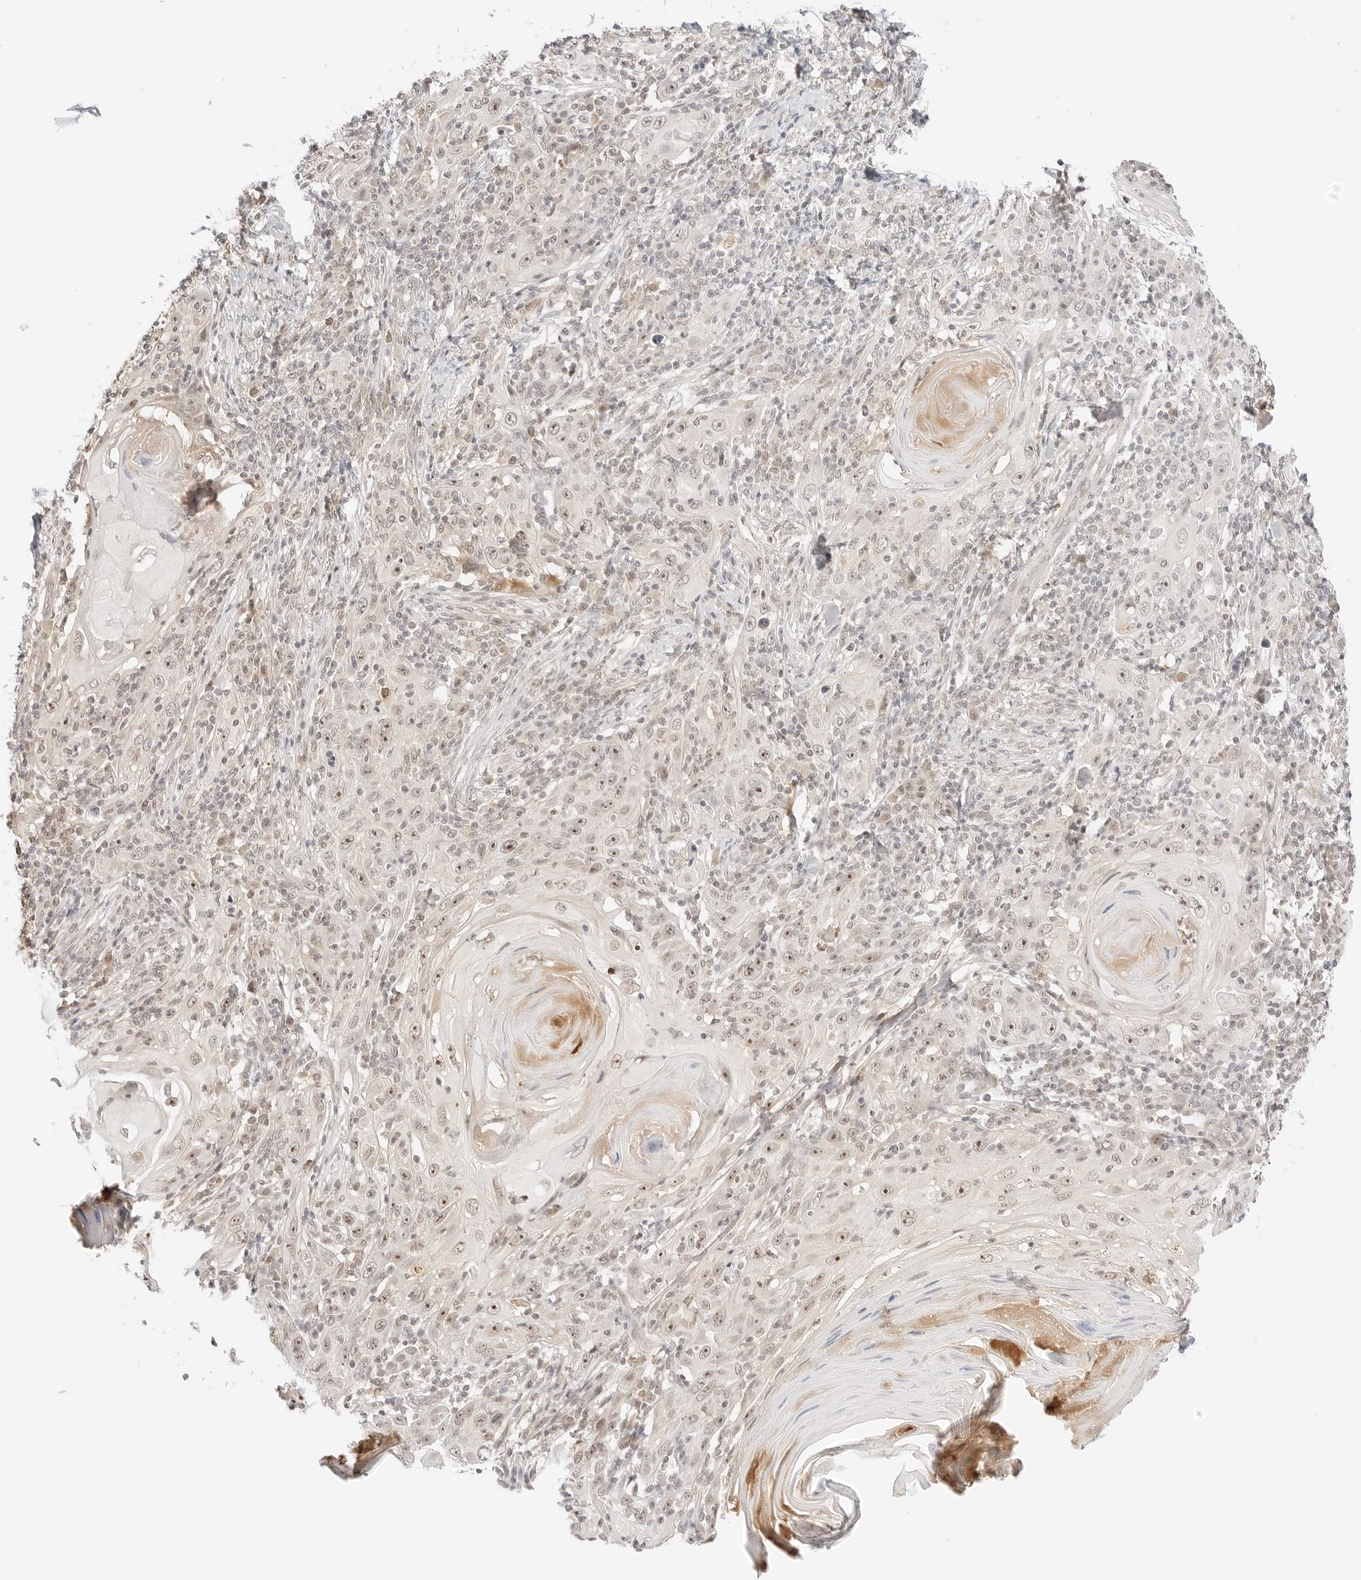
{"staining": {"intensity": "moderate", "quantity": ">75%", "location": "nuclear"}, "tissue": "skin cancer", "cell_type": "Tumor cells", "image_type": "cancer", "snomed": [{"axis": "morphology", "description": "Squamous cell carcinoma, NOS"}, {"axis": "topography", "description": "Skin"}], "caption": "Skin squamous cell carcinoma was stained to show a protein in brown. There is medium levels of moderate nuclear positivity in about >75% of tumor cells.", "gene": "RPS6KL1", "patient": {"sex": "female", "age": 88}}